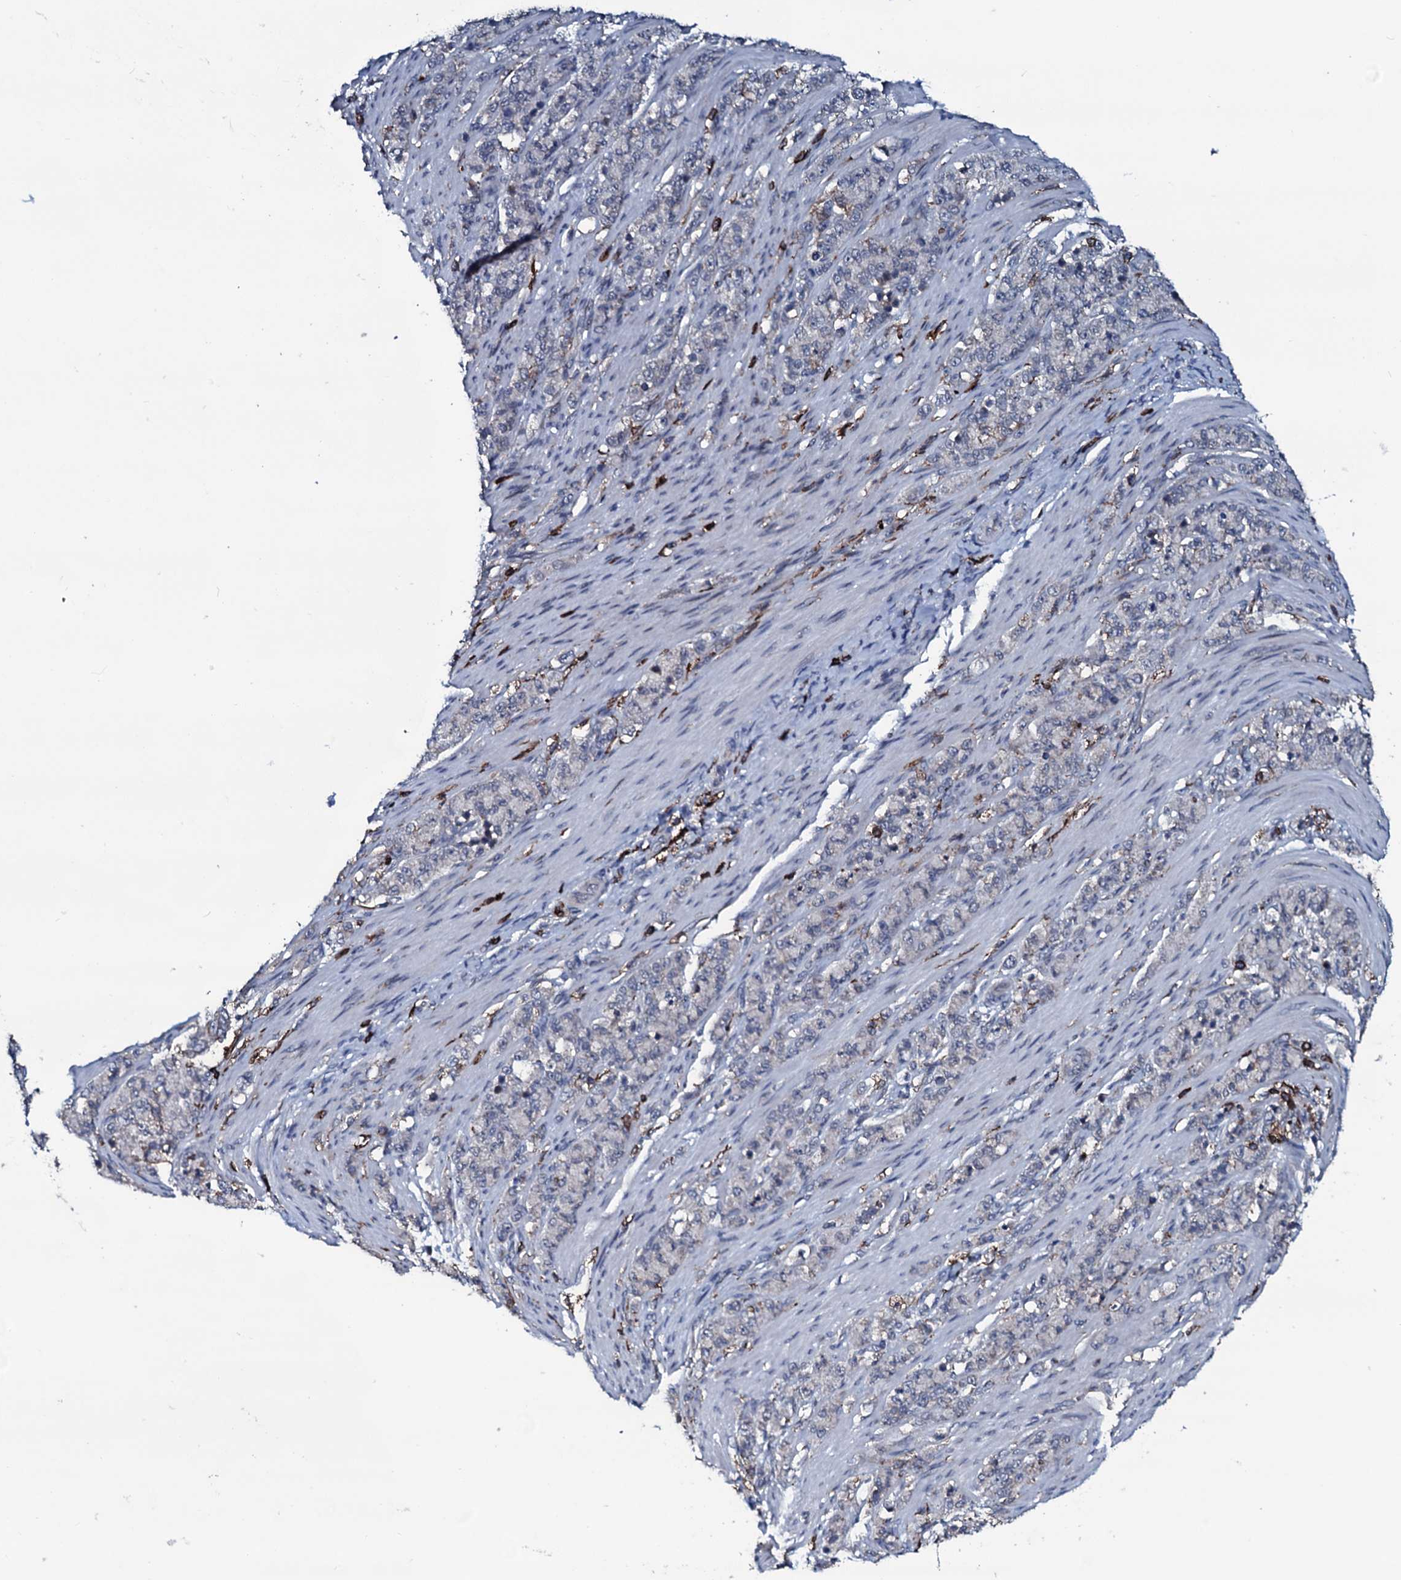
{"staining": {"intensity": "negative", "quantity": "none", "location": "none"}, "tissue": "stomach cancer", "cell_type": "Tumor cells", "image_type": "cancer", "snomed": [{"axis": "morphology", "description": "Adenocarcinoma, NOS"}, {"axis": "topography", "description": "Stomach"}], "caption": "This is a micrograph of immunohistochemistry (IHC) staining of adenocarcinoma (stomach), which shows no positivity in tumor cells.", "gene": "OGFOD2", "patient": {"sex": "female", "age": 79}}